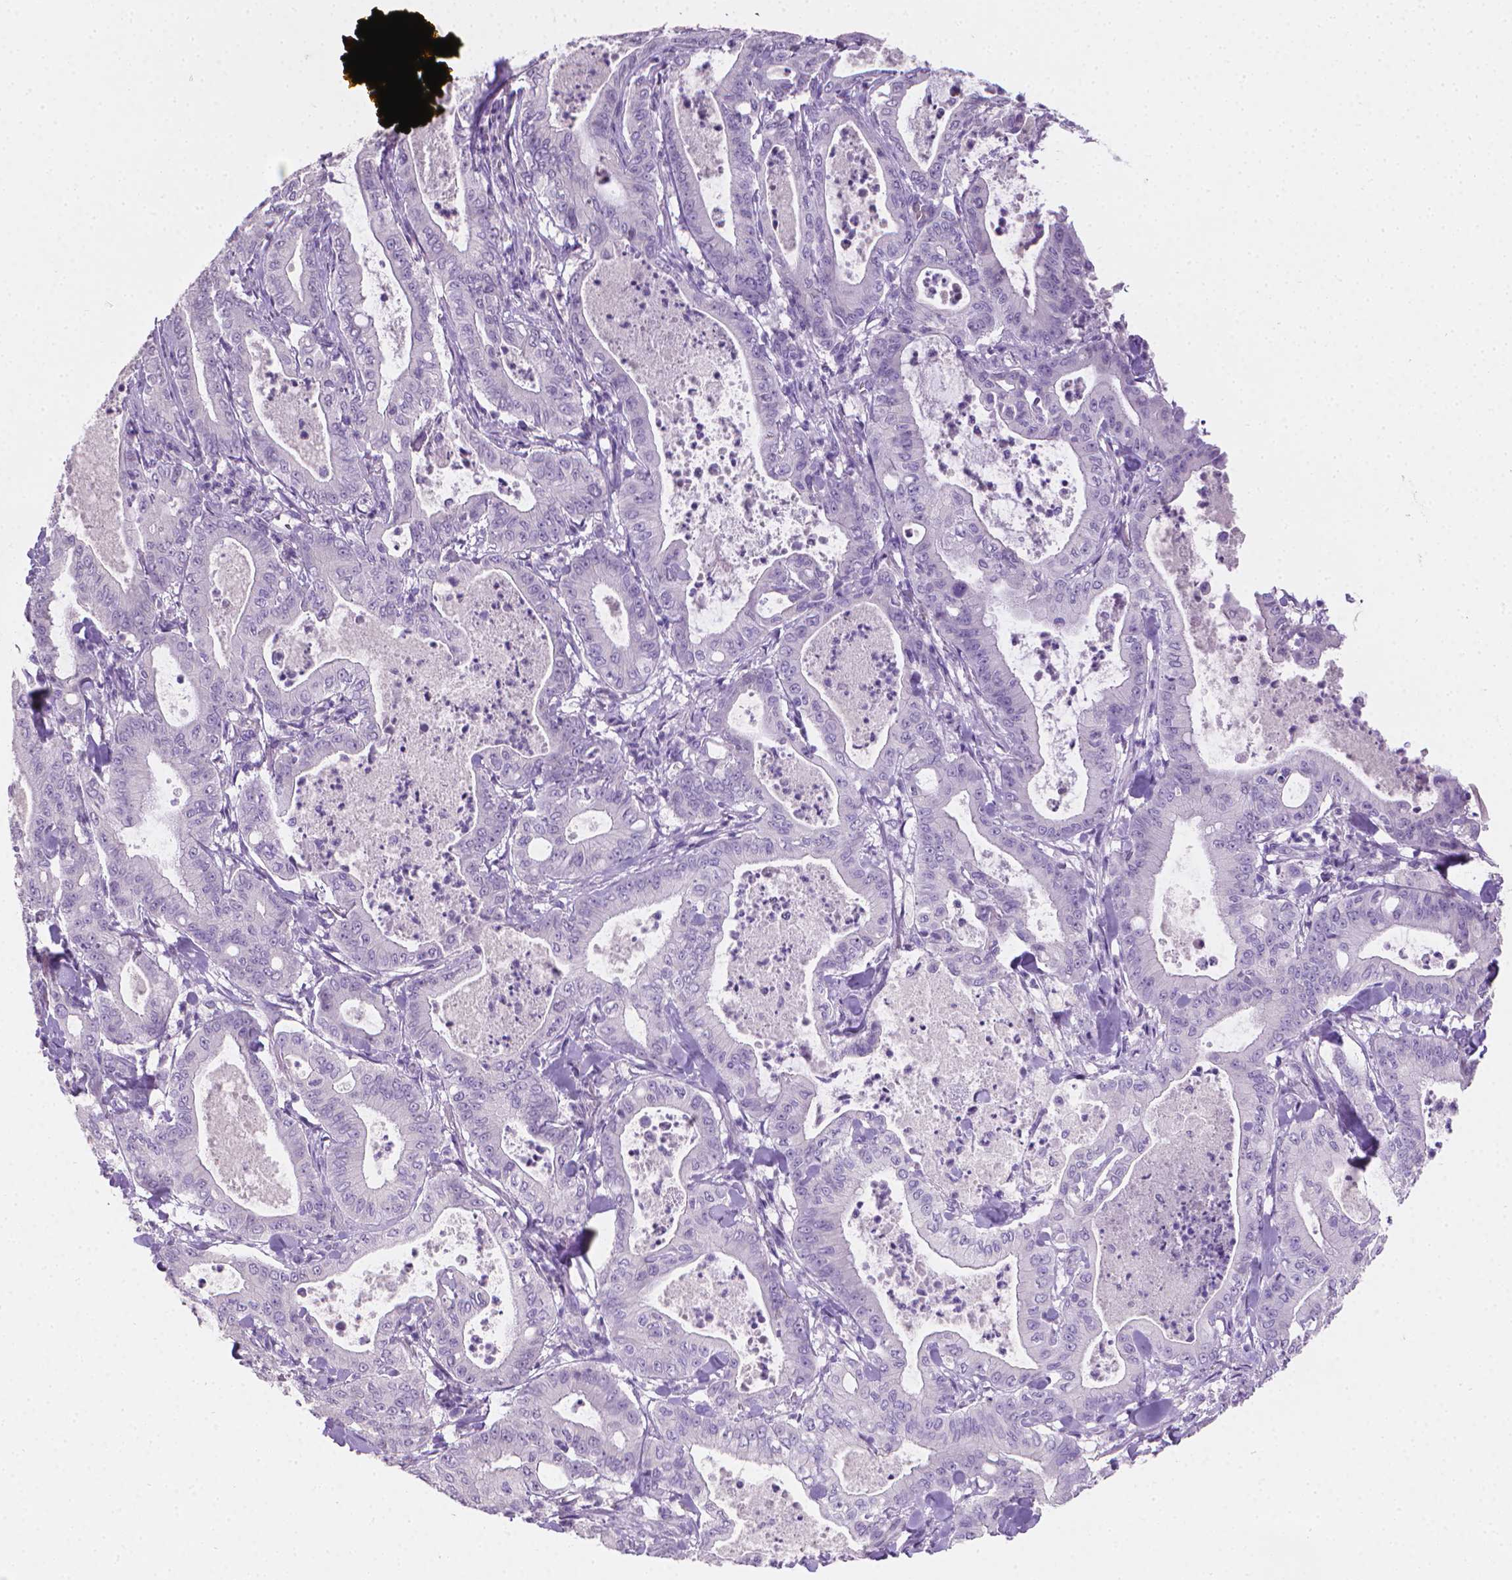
{"staining": {"intensity": "negative", "quantity": "none", "location": "none"}, "tissue": "pancreatic cancer", "cell_type": "Tumor cells", "image_type": "cancer", "snomed": [{"axis": "morphology", "description": "Adenocarcinoma, NOS"}, {"axis": "topography", "description": "Pancreas"}], "caption": "IHC of pancreatic cancer demonstrates no positivity in tumor cells.", "gene": "TNNI2", "patient": {"sex": "male", "age": 71}}